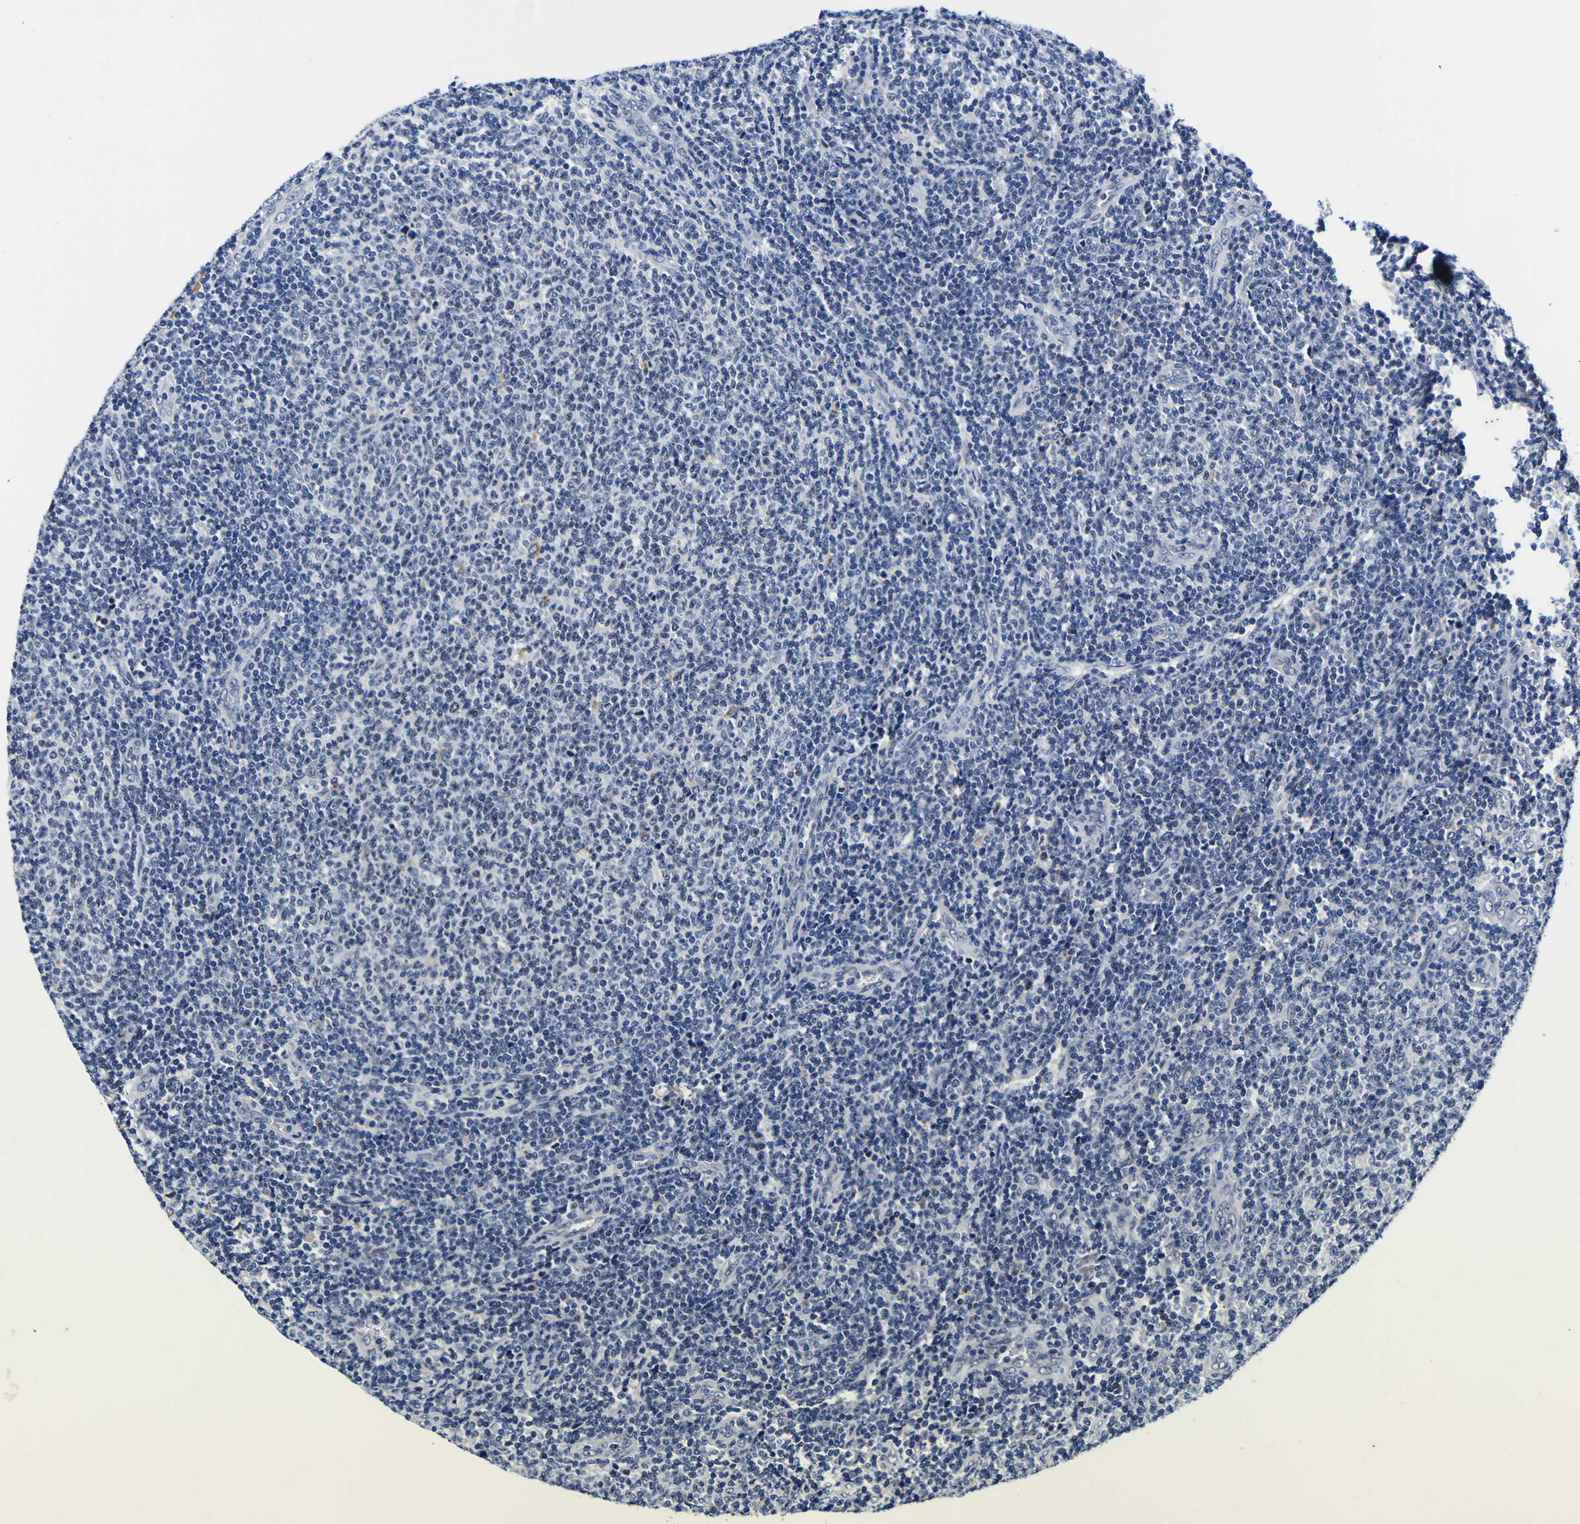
{"staining": {"intensity": "negative", "quantity": "none", "location": "none"}, "tissue": "lymphoma", "cell_type": "Tumor cells", "image_type": "cancer", "snomed": [{"axis": "morphology", "description": "Malignant lymphoma, non-Hodgkin's type, Low grade"}, {"axis": "topography", "description": "Lymph node"}], "caption": "Photomicrograph shows no protein expression in tumor cells of low-grade malignant lymphoma, non-Hodgkin's type tissue. (Stains: DAB IHC with hematoxylin counter stain, Microscopy: brightfield microscopy at high magnification).", "gene": "IGFLR1", "patient": {"sex": "male", "age": 66}}